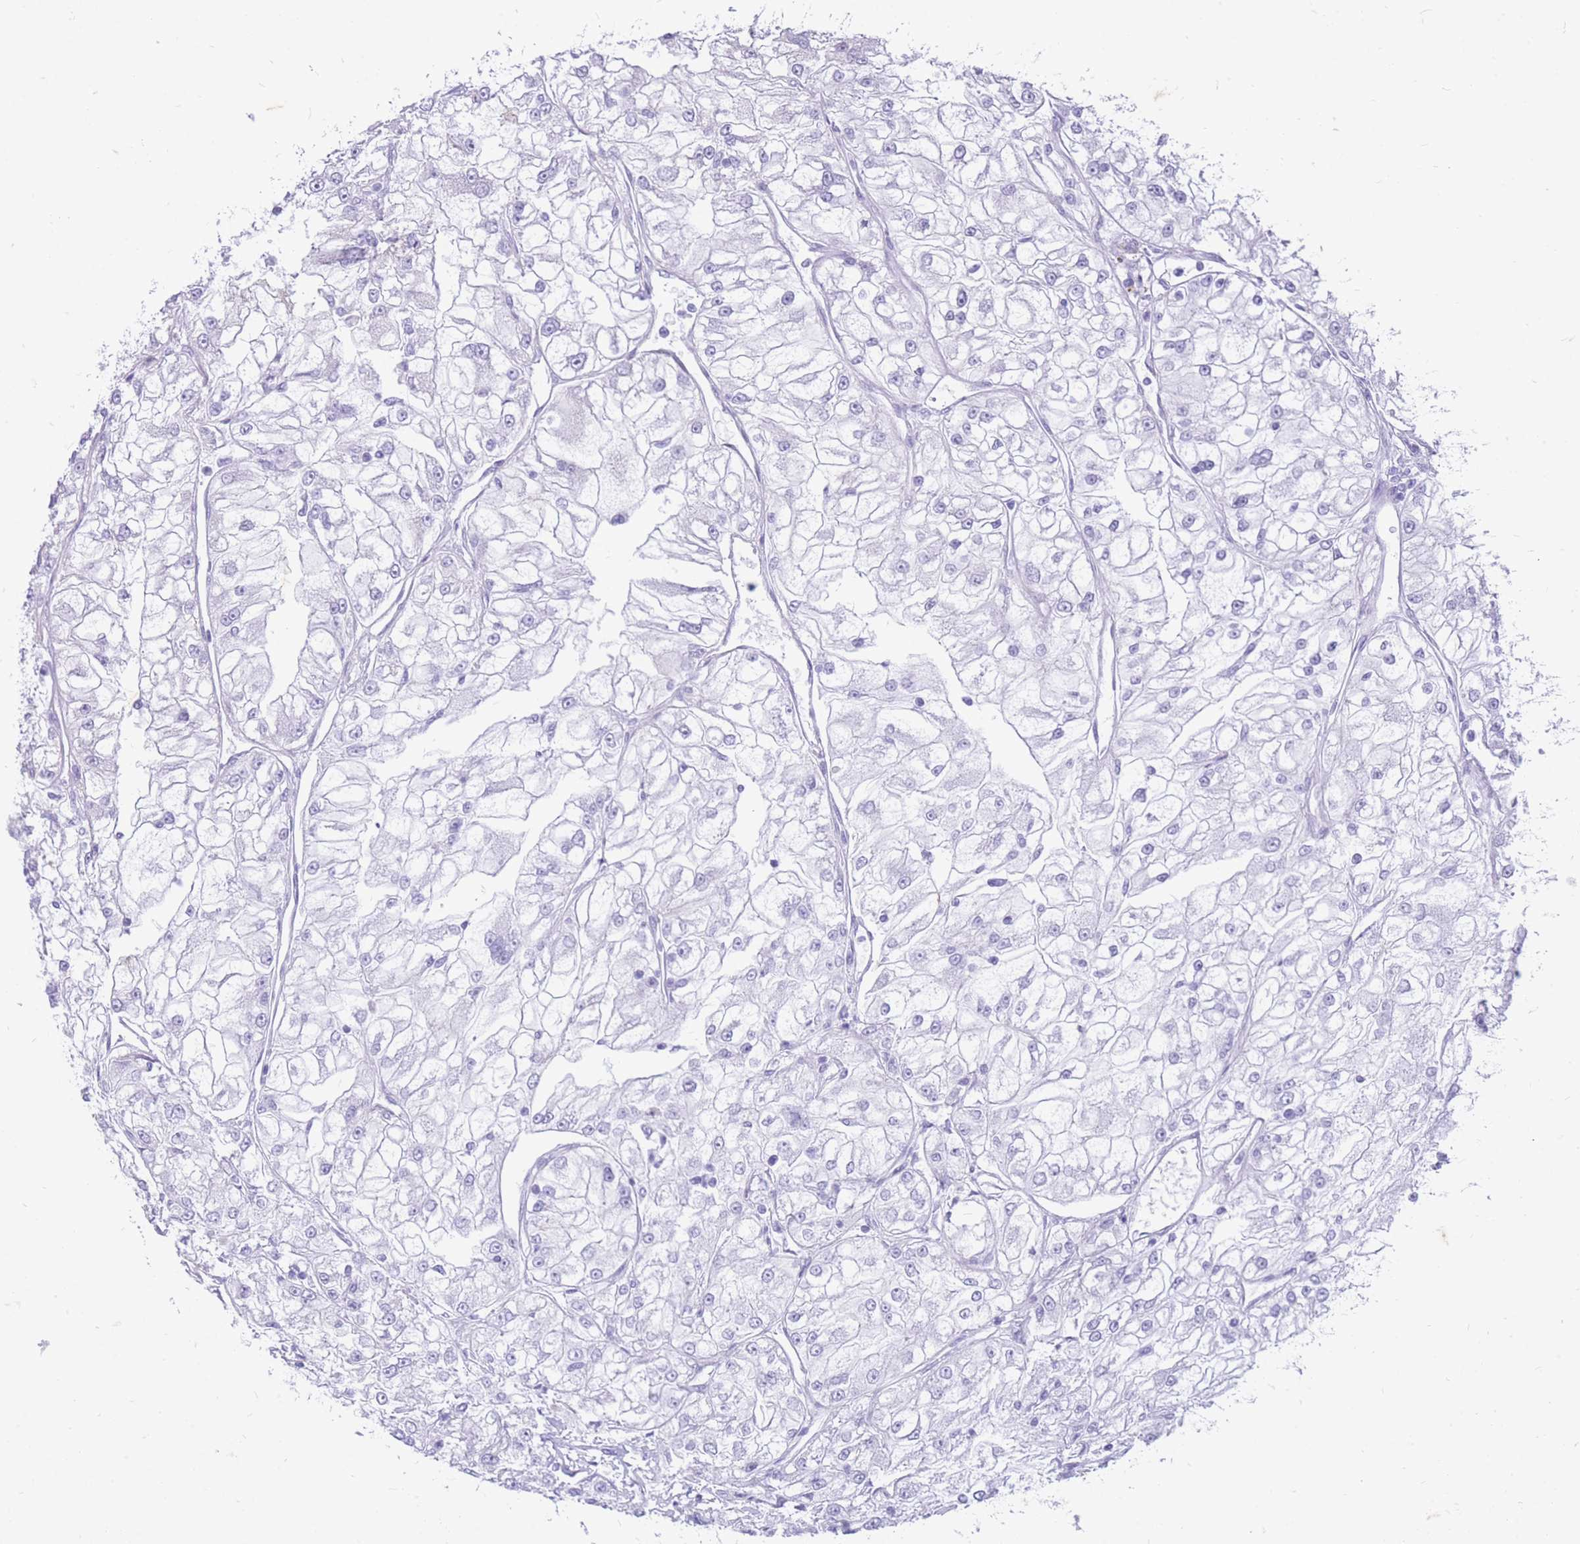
{"staining": {"intensity": "negative", "quantity": "none", "location": "none"}, "tissue": "renal cancer", "cell_type": "Tumor cells", "image_type": "cancer", "snomed": [{"axis": "morphology", "description": "Adenocarcinoma, NOS"}, {"axis": "topography", "description": "Kidney"}], "caption": "This is an immunohistochemistry (IHC) histopathology image of human renal adenocarcinoma. There is no positivity in tumor cells.", "gene": "ZFP37", "patient": {"sex": "female", "age": 72}}